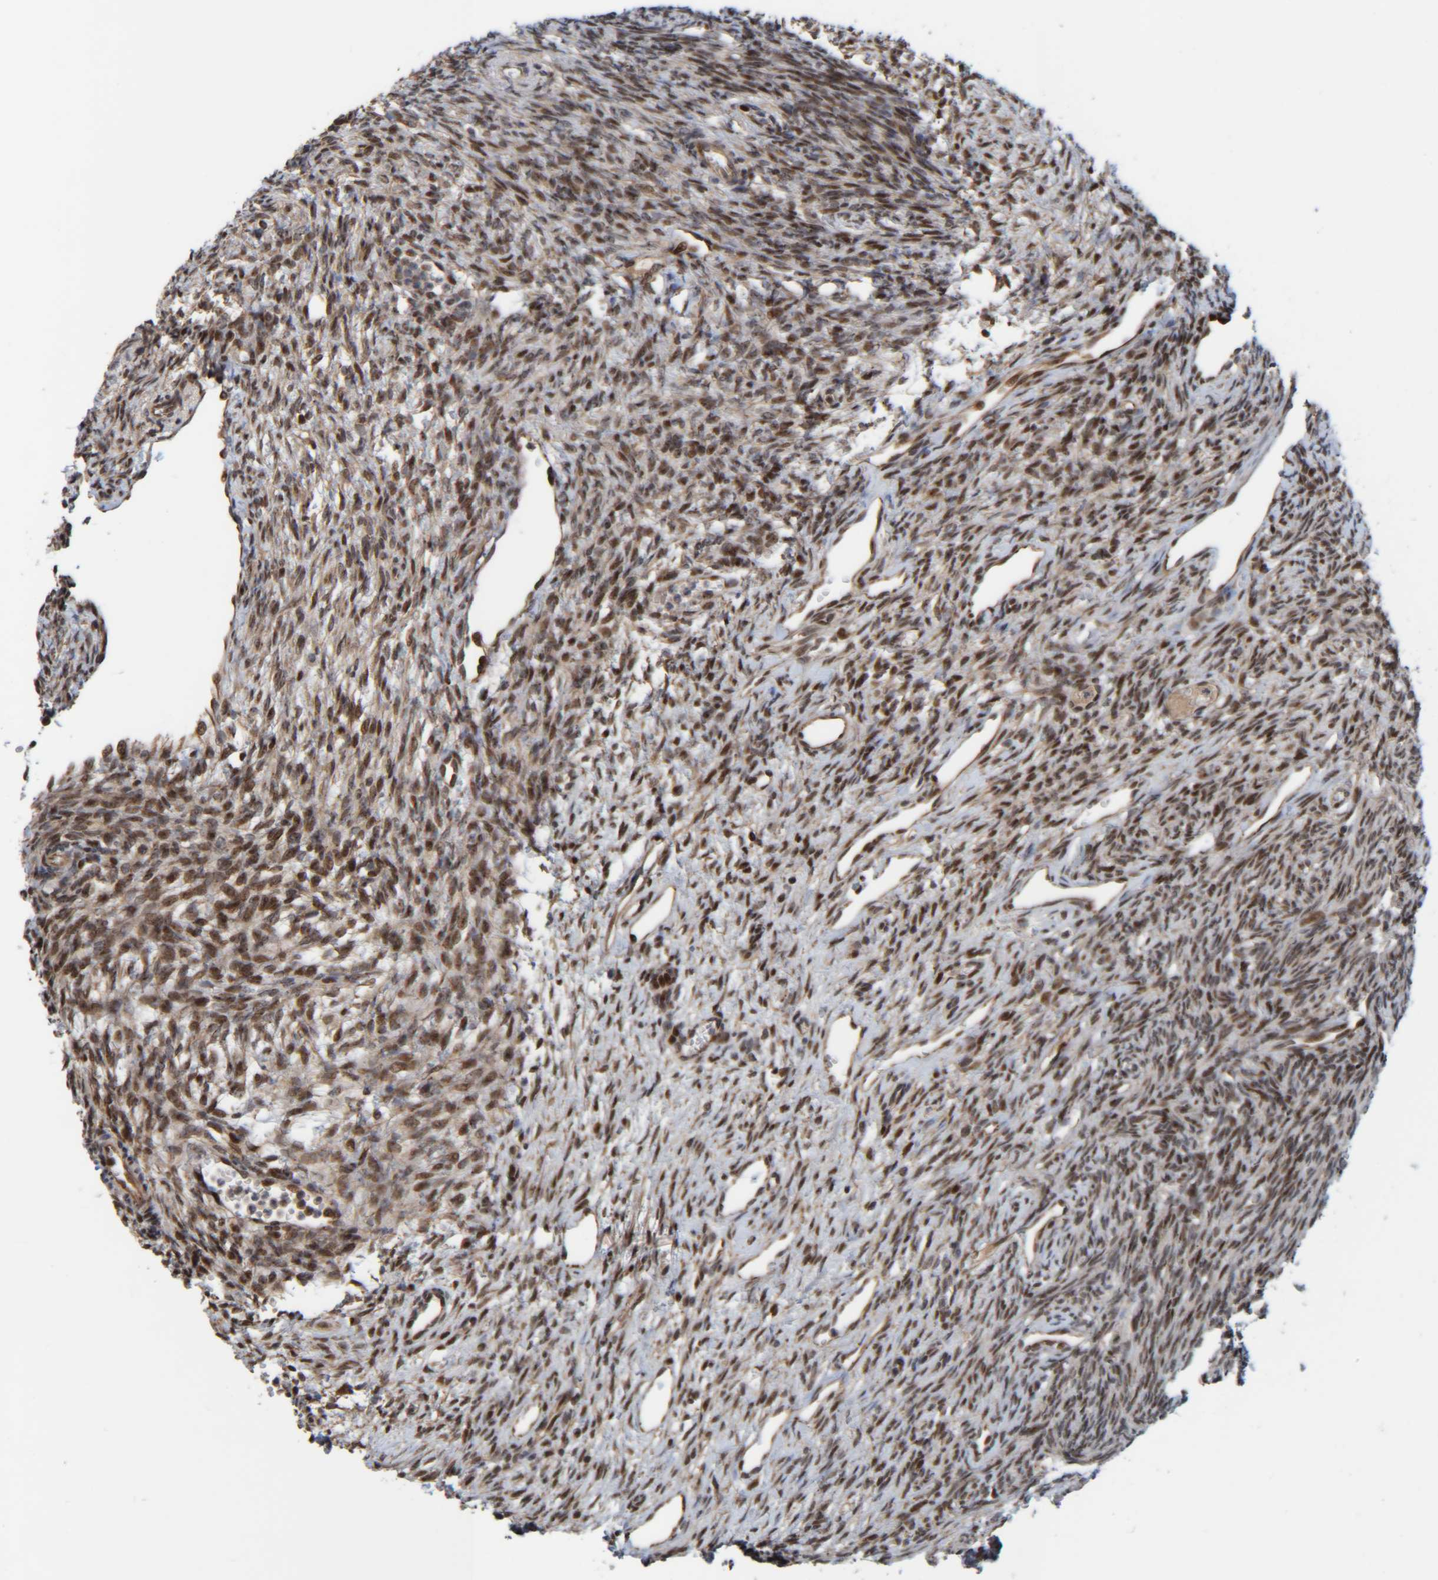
{"staining": {"intensity": "moderate", "quantity": "<25%", "location": "nuclear"}, "tissue": "ovary", "cell_type": "Follicle cells", "image_type": "normal", "snomed": [{"axis": "morphology", "description": "Normal tissue, NOS"}, {"axis": "topography", "description": "Ovary"}], "caption": "Follicle cells demonstrate low levels of moderate nuclear positivity in approximately <25% of cells in unremarkable ovary.", "gene": "CCDC57", "patient": {"sex": "female", "age": 33}}